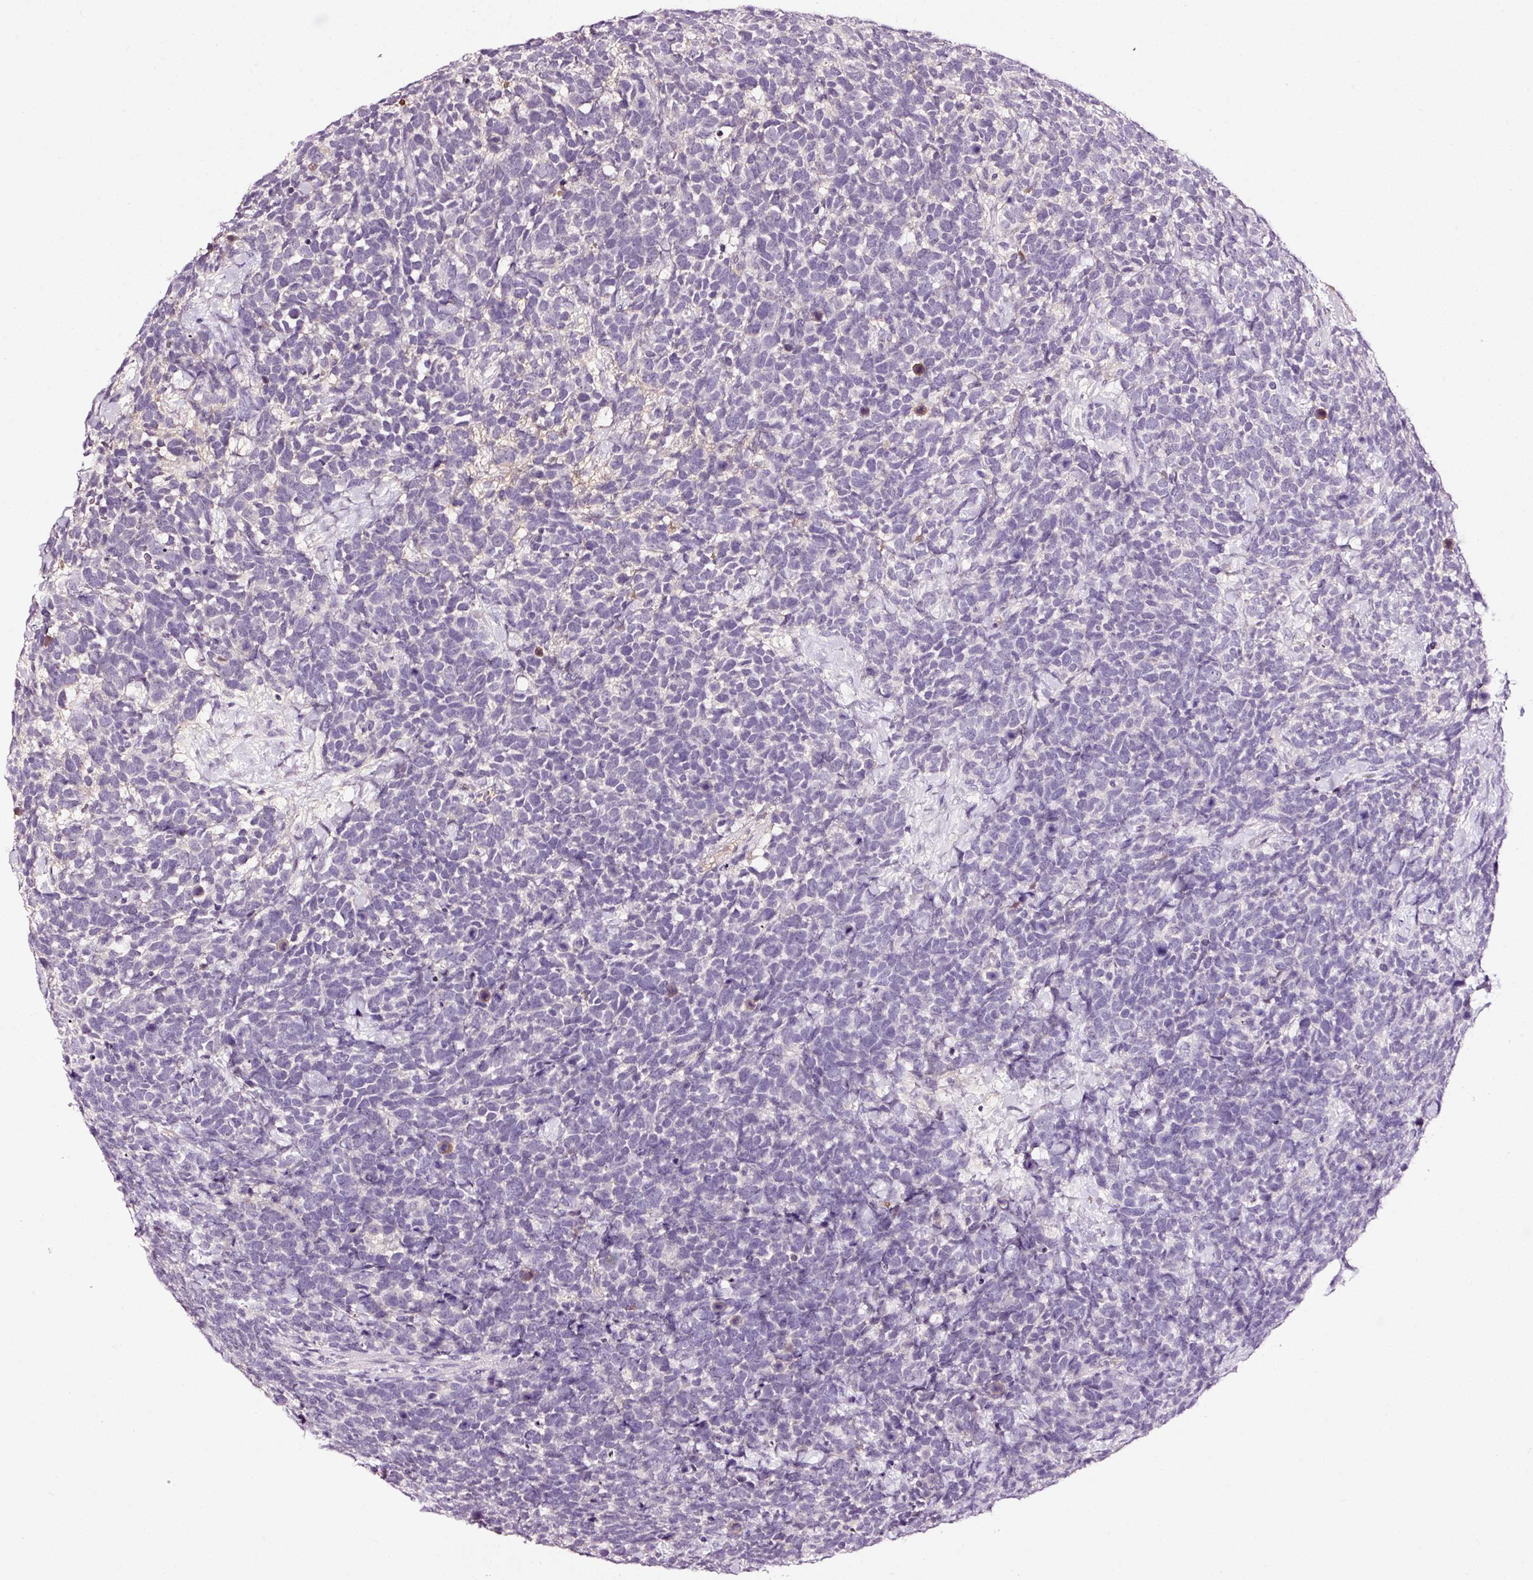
{"staining": {"intensity": "negative", "quantity": "none", "location": "none"}, "tissue": "urothelial cancer", "cell_type": "Tumor cells", "image_type": "cancer", "snomed": [{"axis": "morphology", "description": "Urothelial carcinoma, High grade"}, {"axis": "topography", "description": "Urinary bladder"}], "caption": "DAB immunohistochemical staining of human urothelial carcinoma (high-grade) displays no significant staining in tumor cells. (DAB IHC, high magnification).", "gene": "LAMP3", "patient": {"sex": "female", "age": 82}}